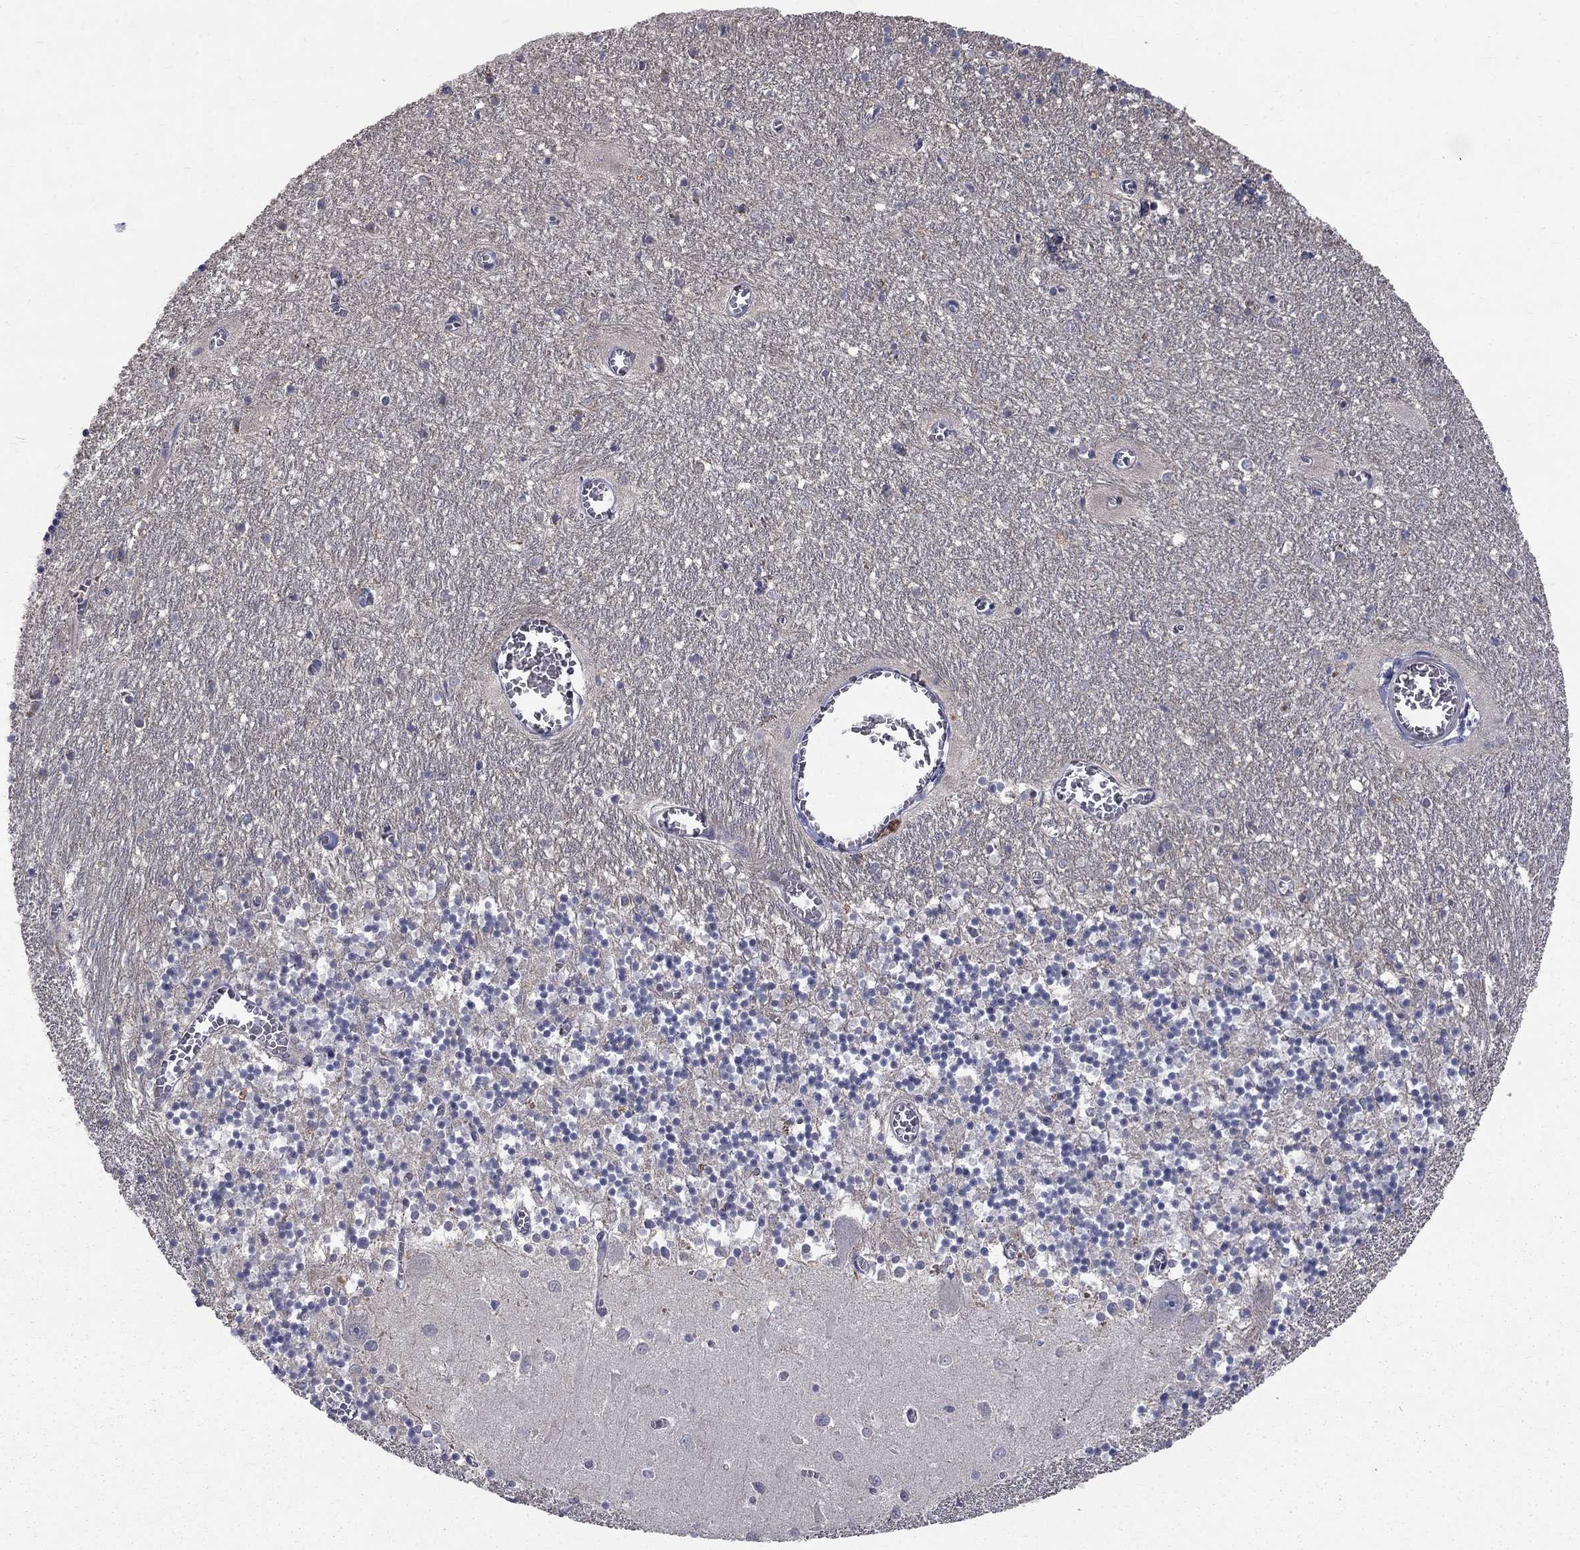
{"staining": {"intensity": "negative", "quantity": "none", "location": "none"}, "tissue": "cerebellum", "cell_type": "Cells in granular layer", "image_type": "normal", "snomed": [{"axis": "morphology", "description": "Normal tissue, NOS"}, {"axis": "topography", "description": "Cerebellum"}], "caption": "Immunohistochemical staining of benign cerebellum reveals no significant expression in cells in granular layer.", "gene": "FAM3B", "patient": {"sex": "female", "age": 64}}